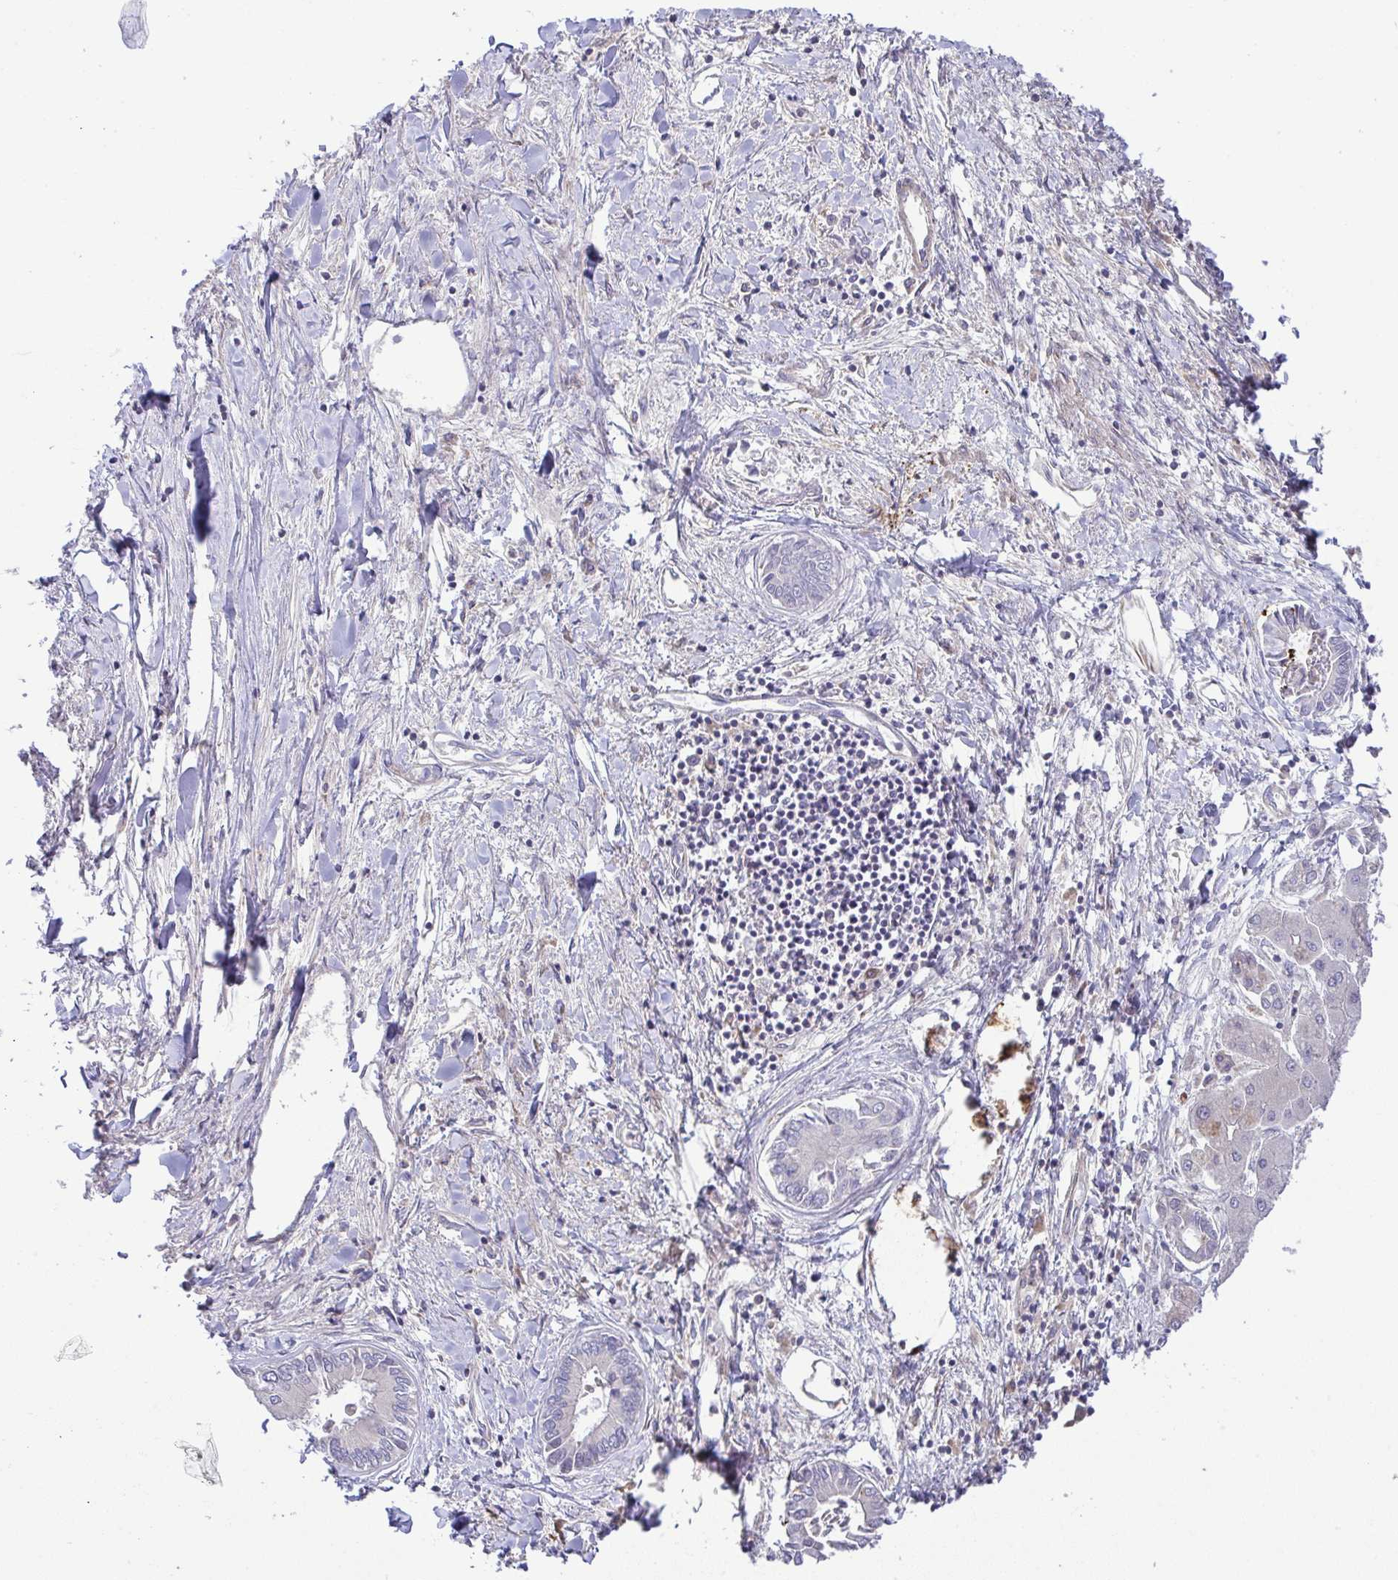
{"staining": {"intensity": "negative", "quantity": "none", "location": "none"}, "tissue": "liver cancer", "cell_type": "Tumor cells", "image_type": "cancer", "snomed": [{"axis": "morphology", "description": "Cholangiocarcinoma"}, {"axis": "topography", "description": "Liver"}], "caption": "IHC of liver cancer exhibits no staining in tumor cells. (DAB immunohistochemistry (IHC), high magnification).", "gene": "GRID2", "patient": {"sex": "male", "age": 66}}